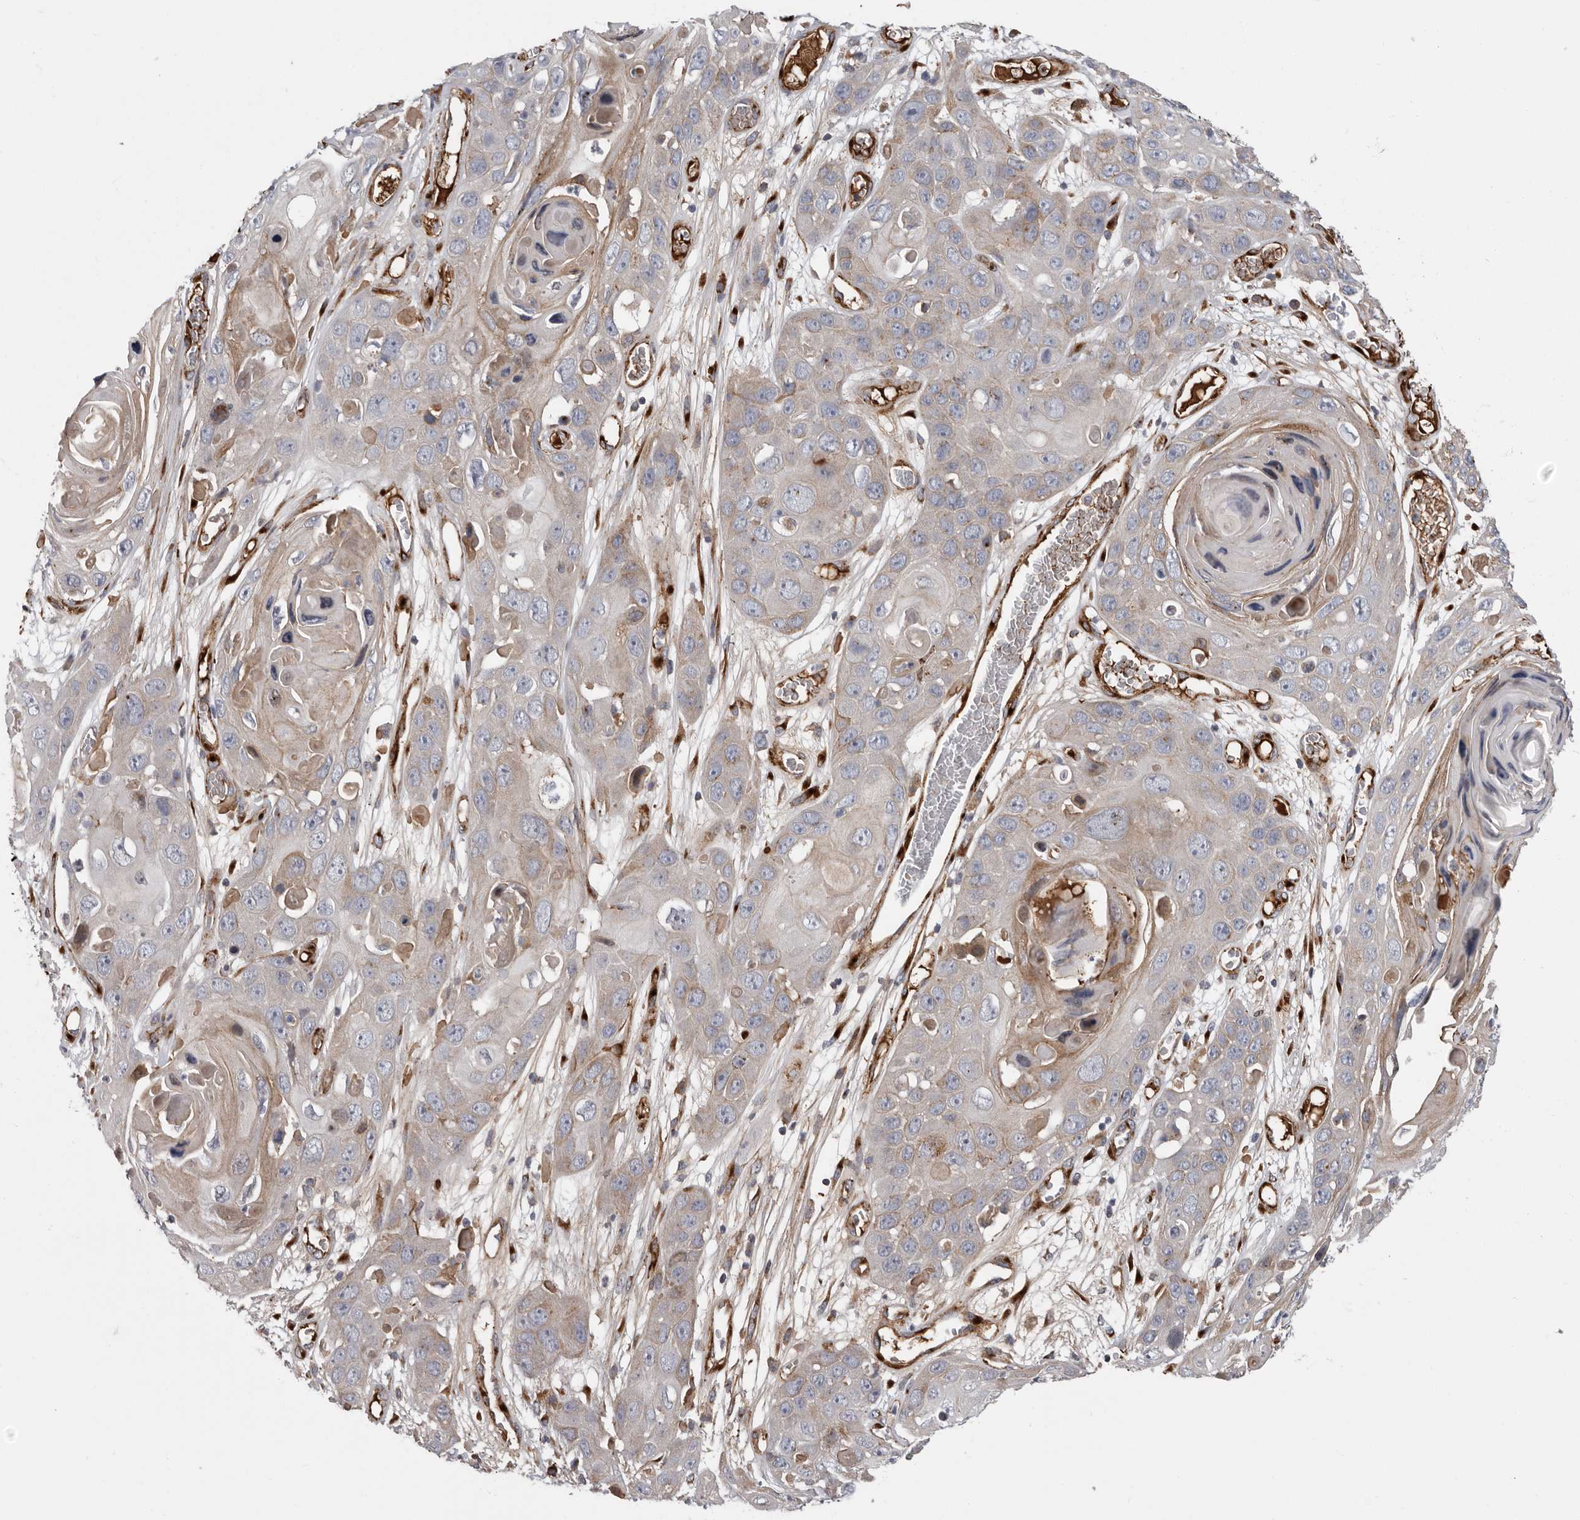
{"staining": {"intensity": "moderate", "quantity": "<25%", "location": "cytoplasmic/membranous"}, "tissue": "skin cancer", "cell_type": "Tumor cells", "image_type": "cancer", "snomed": [{"axis": "morphology", "description": "Squamous cell carcinoma, NOS"}, {"axis": "topography", "description": "Skin"}], "caption": "Immunohistochemical staining of human skin cancer displays low levels of moderate cytoplasmic/membranous staining in approximately <25% of tumor cells.", "gene": "ATXN3L", "patient": {"sex": "male", "age": 55}}